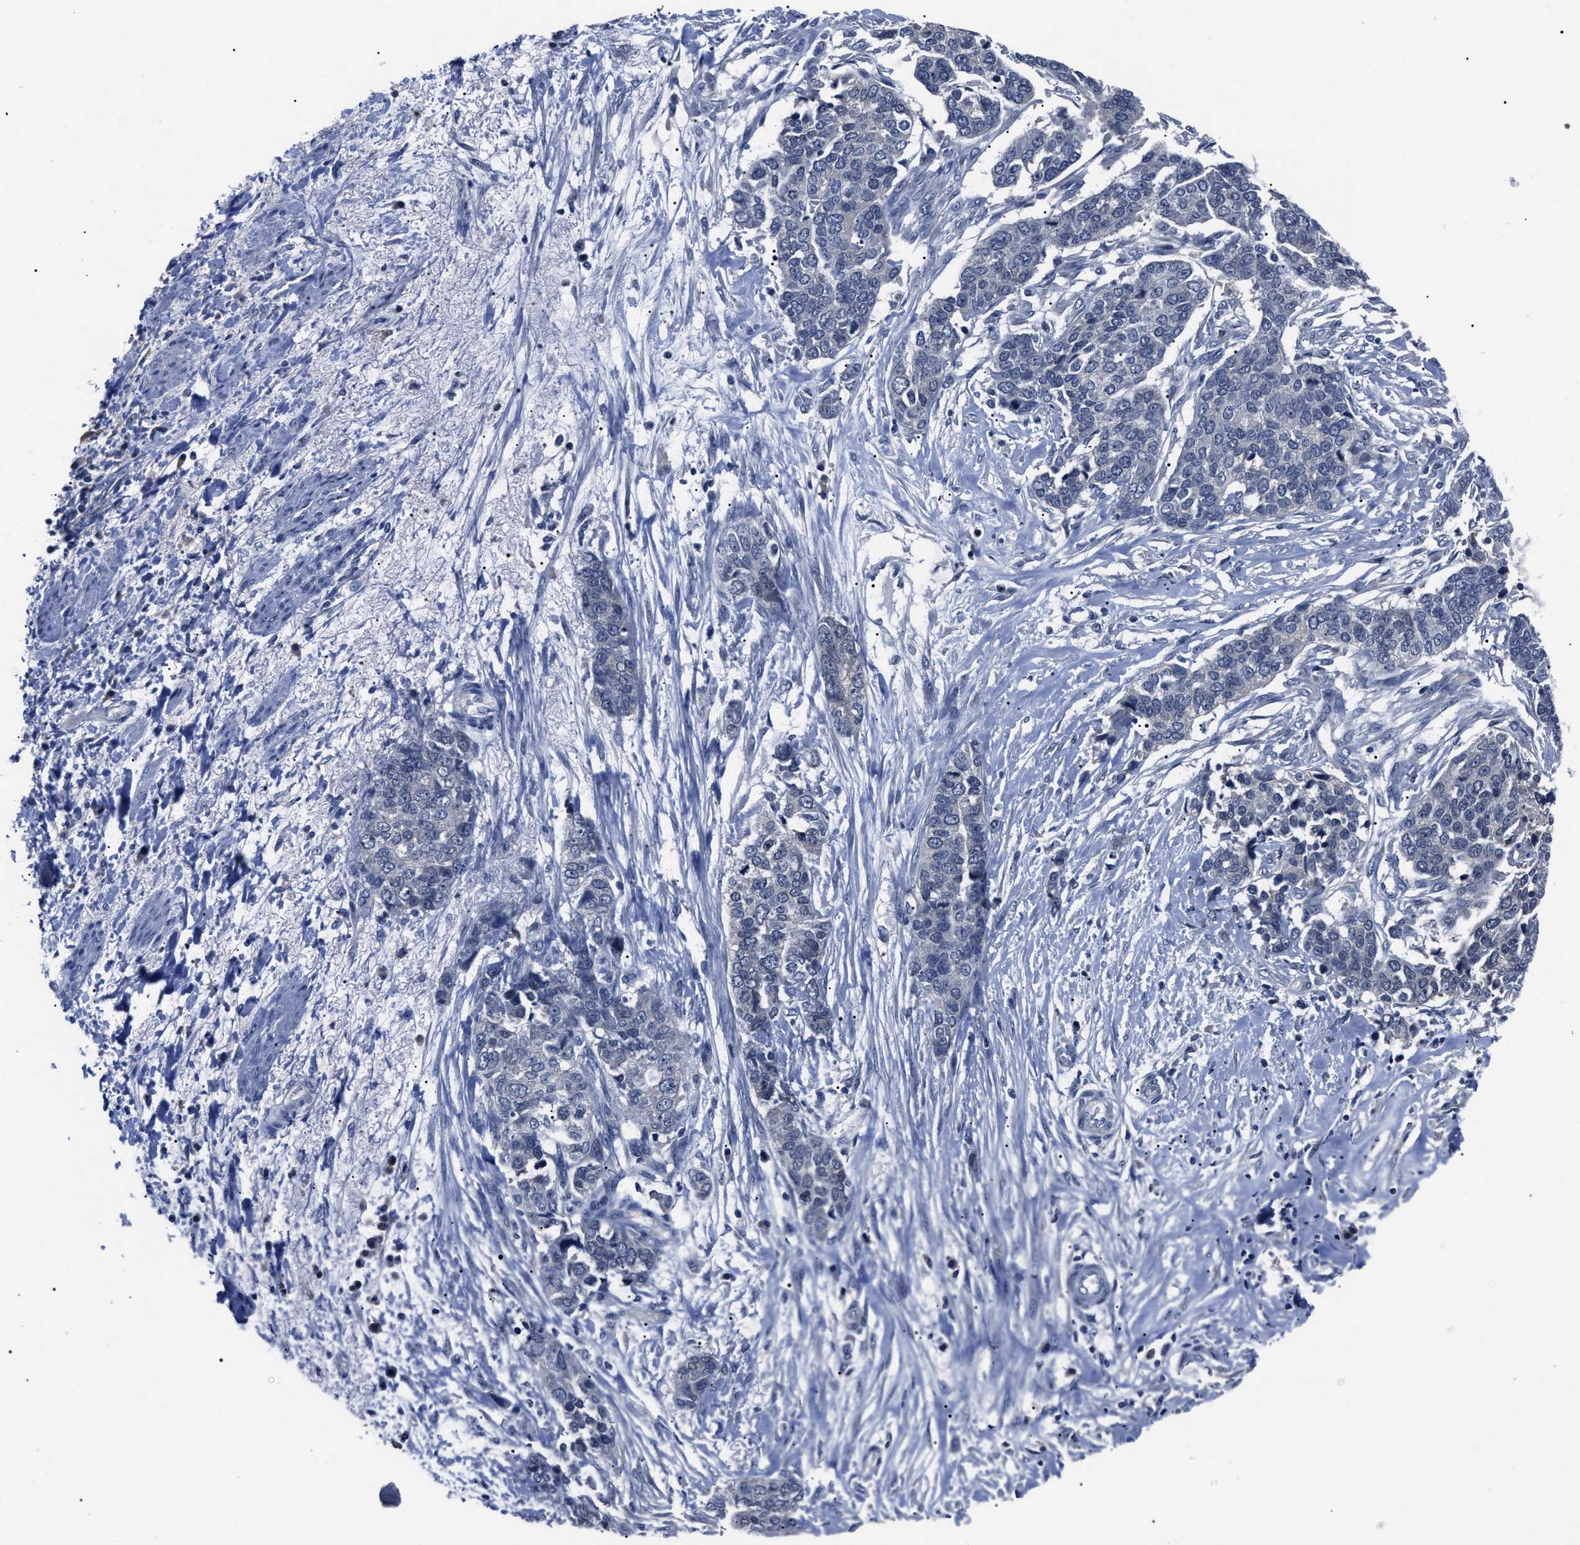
{"staining": {"intensity": "negative", "quantity": "none", "location": "none"}, "tissue": "ovarian cancer", "cell_type": "Tumor cells", "image_type": "cancer", "snomed": [{"axis": "morphology", "description": "Cystadenocarcinoma, serous, NOS"}, {"axis": "topography", "description": "Ovary"}], "caption": "Histopathology image shows no significant protein positivity in tumor cells of serous cystadenocarcinoma (ovarian).", "gene": "LRWD1", "patient": {"sex": "female", "age": 44}}